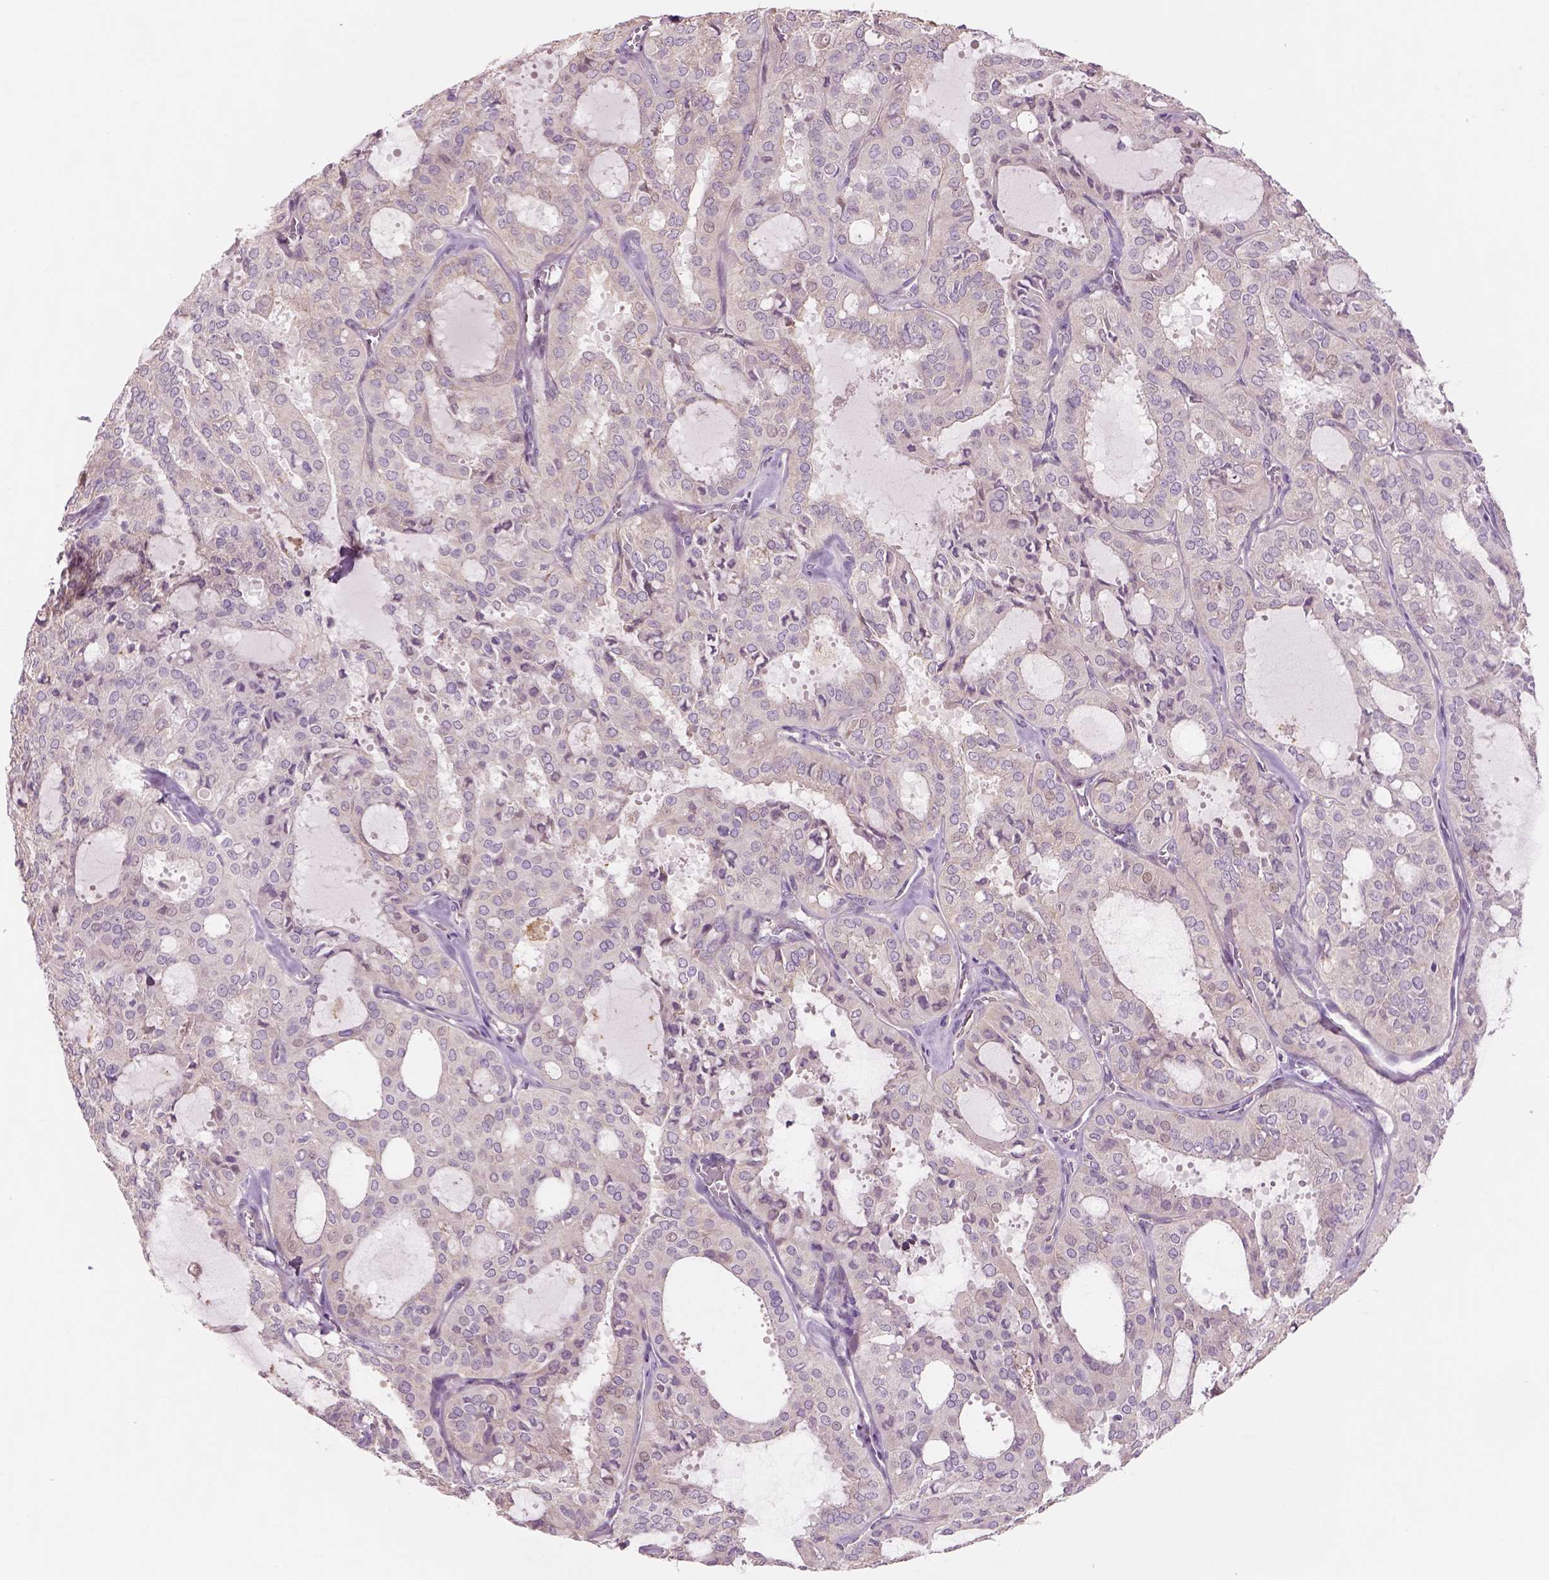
{"staining": {"intensity": "weak", "quantity": "<25%", "location": "cytoplasmic/membranous"}, "tissue": "thyroid cancer", "cell_type": "Tumor cells", "image_type": "cancer", "snomed": [{"axis": "morphology", "description": "Follicular adenoma carcinoma, NOS"}, {"axis": "topography", "description": "Thyroid gland"}], "caption": "A high-resolution histopathology image shows IHC staining of follicular adenoma carcinoma (thyroid), which reveals no significant staining in tumor cells. (Stains: DAB (3,3'-diaminobenzidine) IHC with hematoxylin counter stain, Microscopy: brightfield microscopy at high magnification).", "gene": "IFT52", "patient": {"sex": "male", "age": 75}}